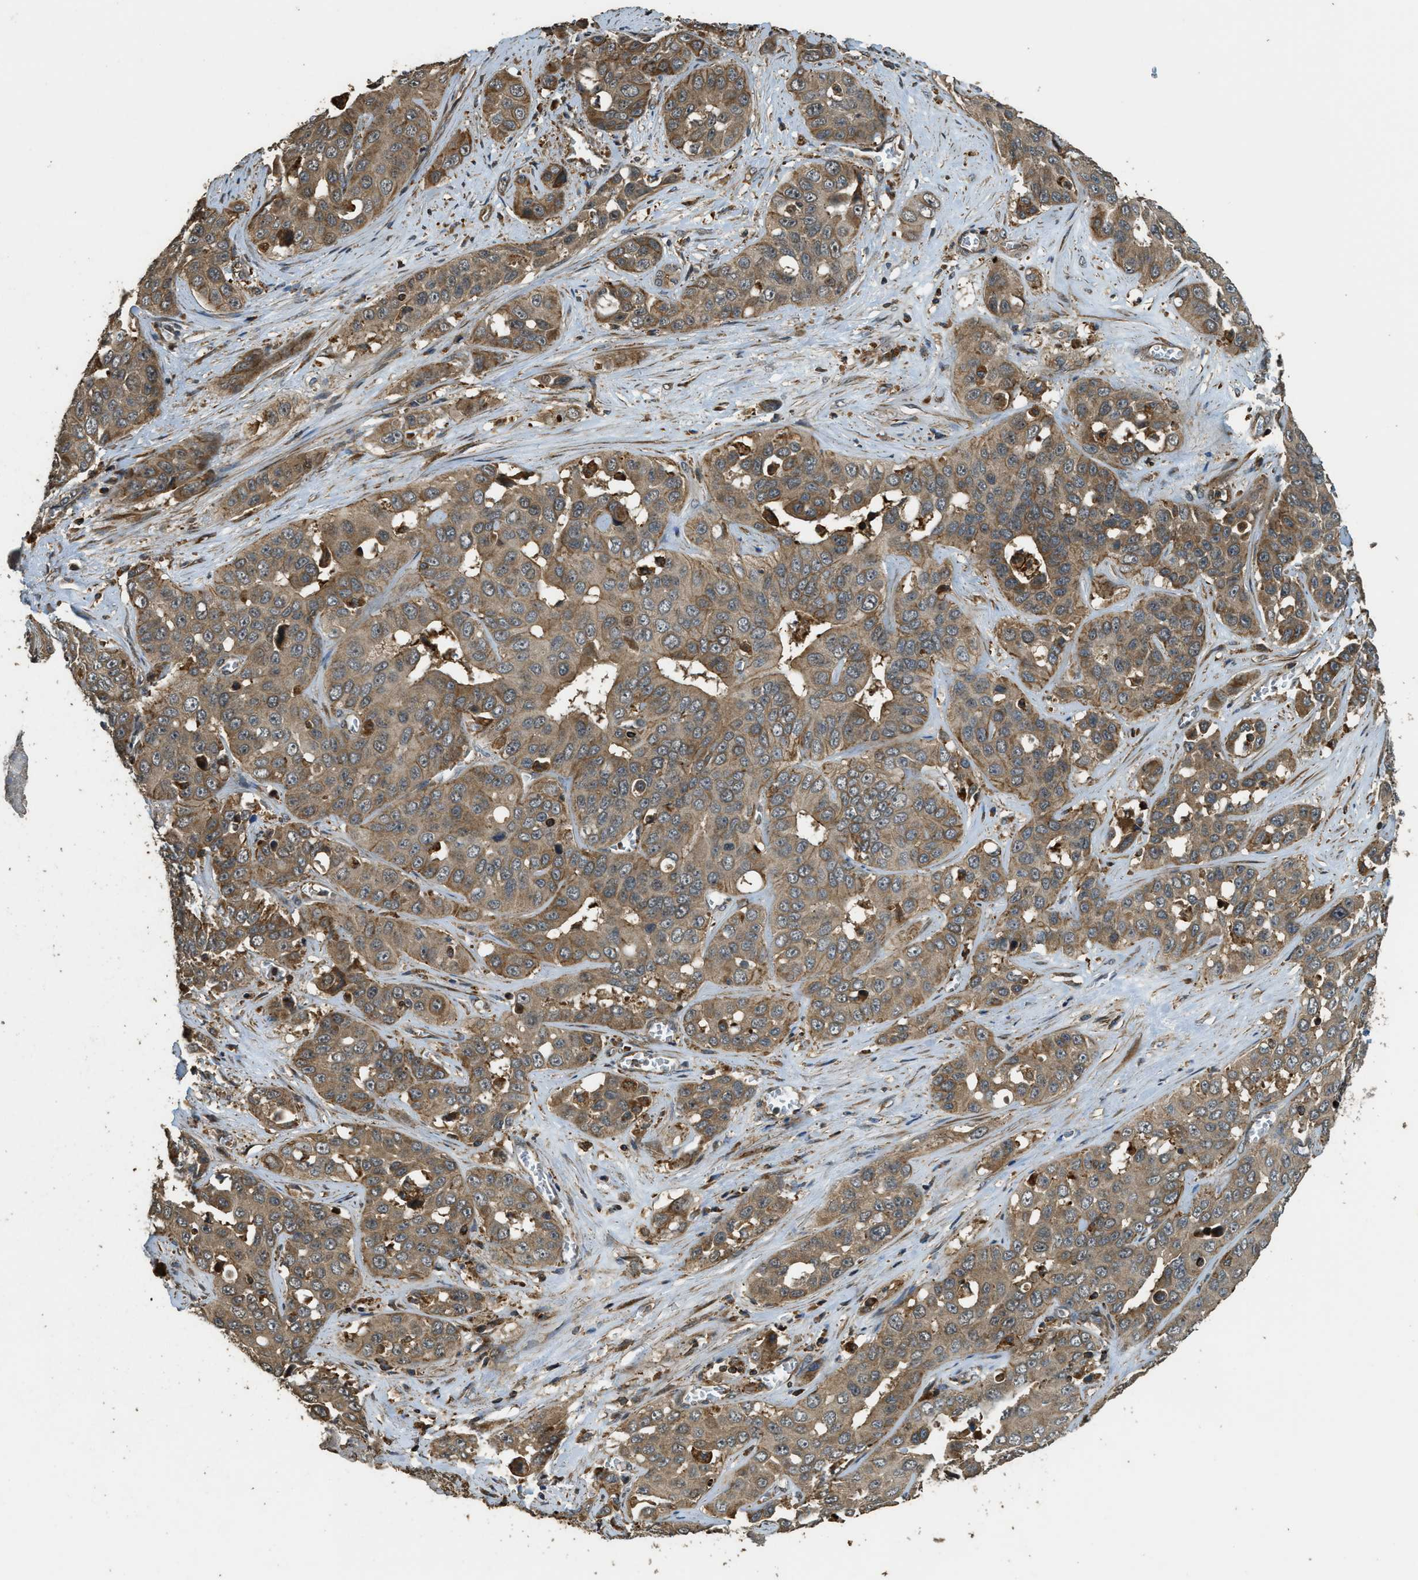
{"staining": {"intensity": "moderate", "quantity": ">75%", "location": "cytoplasmic/membranous"}, "tissue": "liver cancer", "cell_type": "Tumor cells", "image_type": "cancer", "snomed": [{"axis": "morphology", "description": "Cholangiocarcinoma"}, {"axis": "topography", "description": "Liver"}], "caption": "Liver cancer stained for a protein (brown) exhibits moderate cytoplasmic/membranous positive positivity in approximately >75% of tumor cells.", "gene": "PPP6R3", "patient": {"sex": "female", "age": 52}}